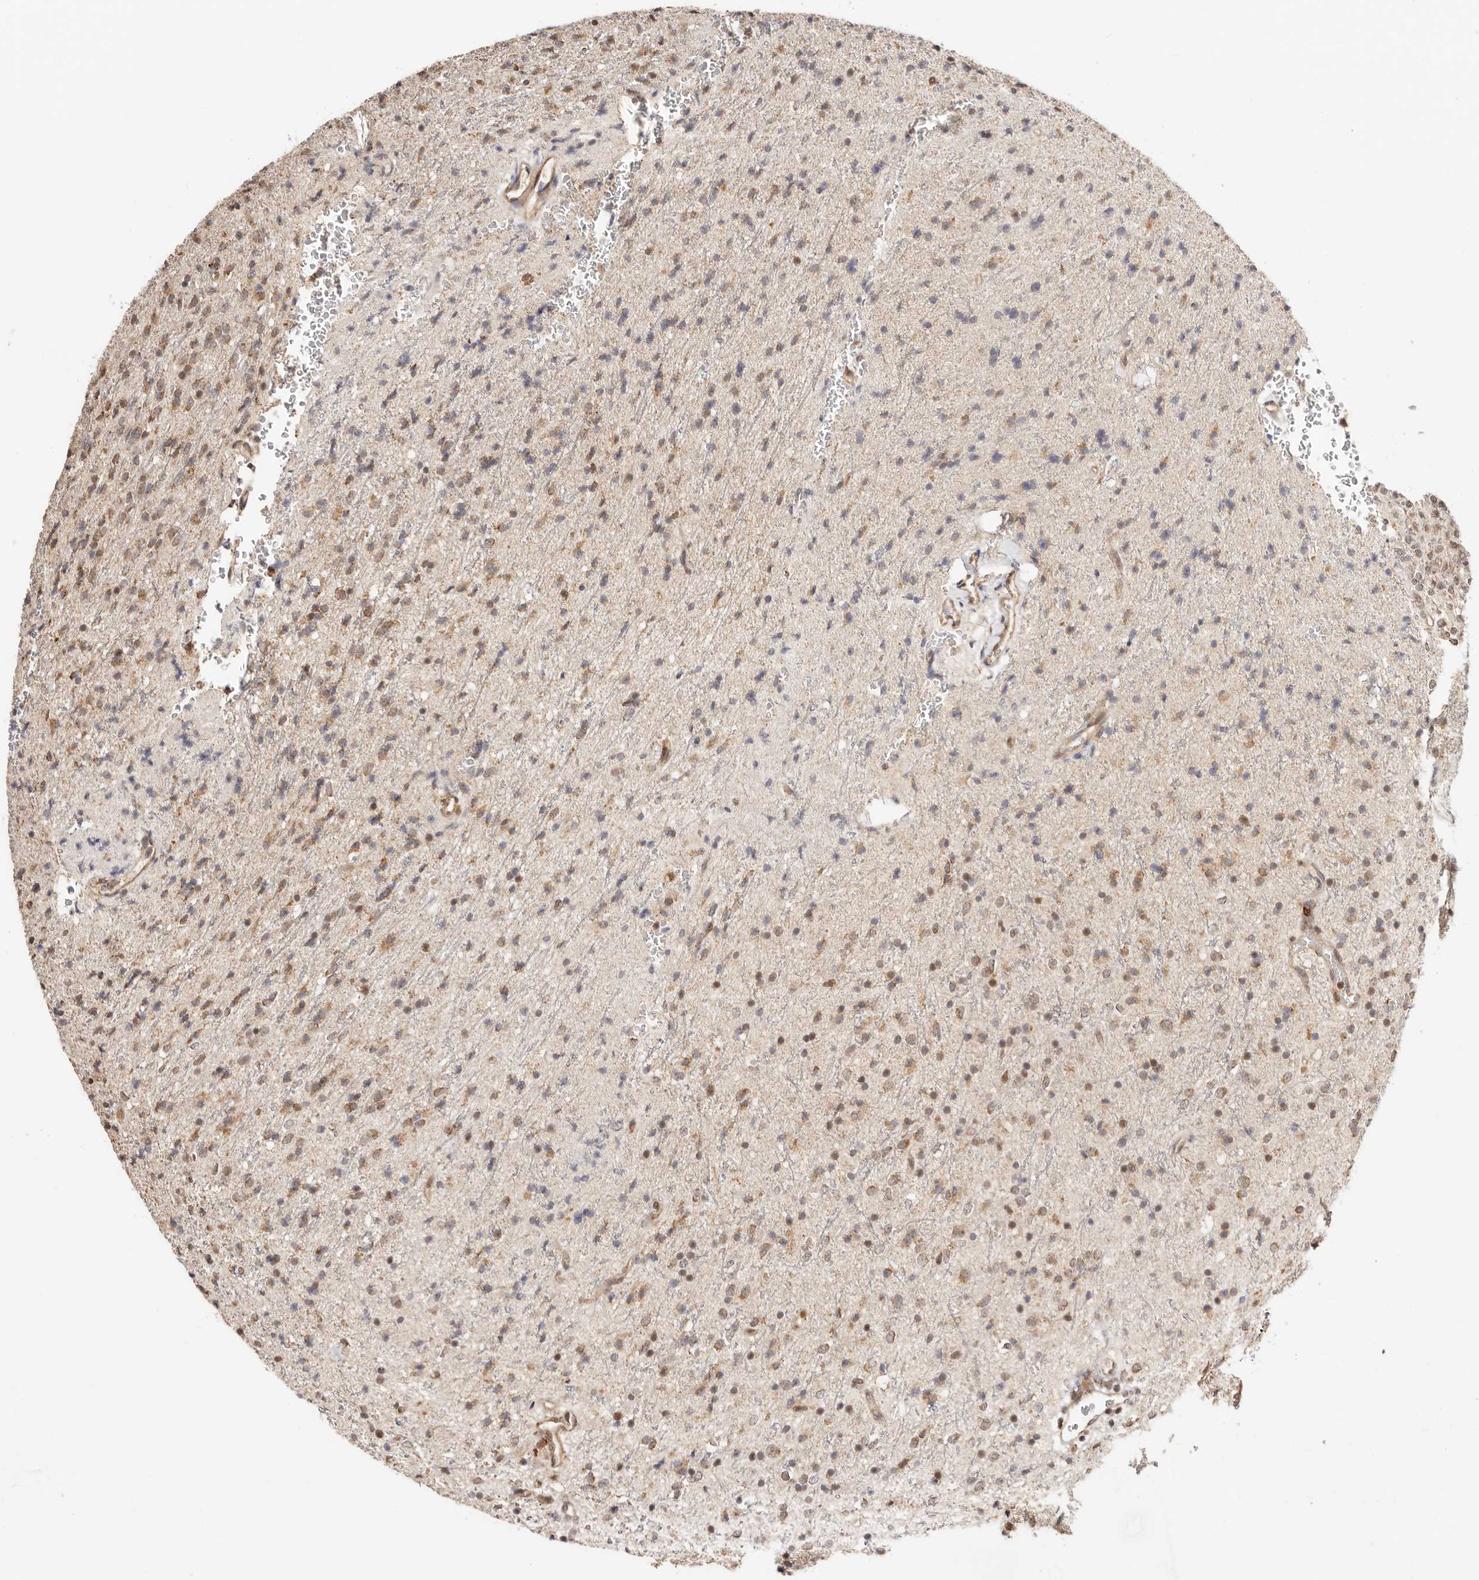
{"staining": {"intensity": "moderate", "quantity": "25%-75%", "location": "nuclear"}, "tissue": "glioma", "cell_type": "Tumor cells", "image_type": "cancer", "snomed": [{"axis": "morphology", "description": "Glioma, malignant, High grade"}, {"axis": "topography", "description": "Brain"}], "caption": "A photomicrograph showing moderate nuclear expression in about 25%-75% of tumor cells in glioma, as visualized by brown immunohistochemical staining.", "gene": "CTNNBL1", "patient": {"sex": "male", "age": 34}}